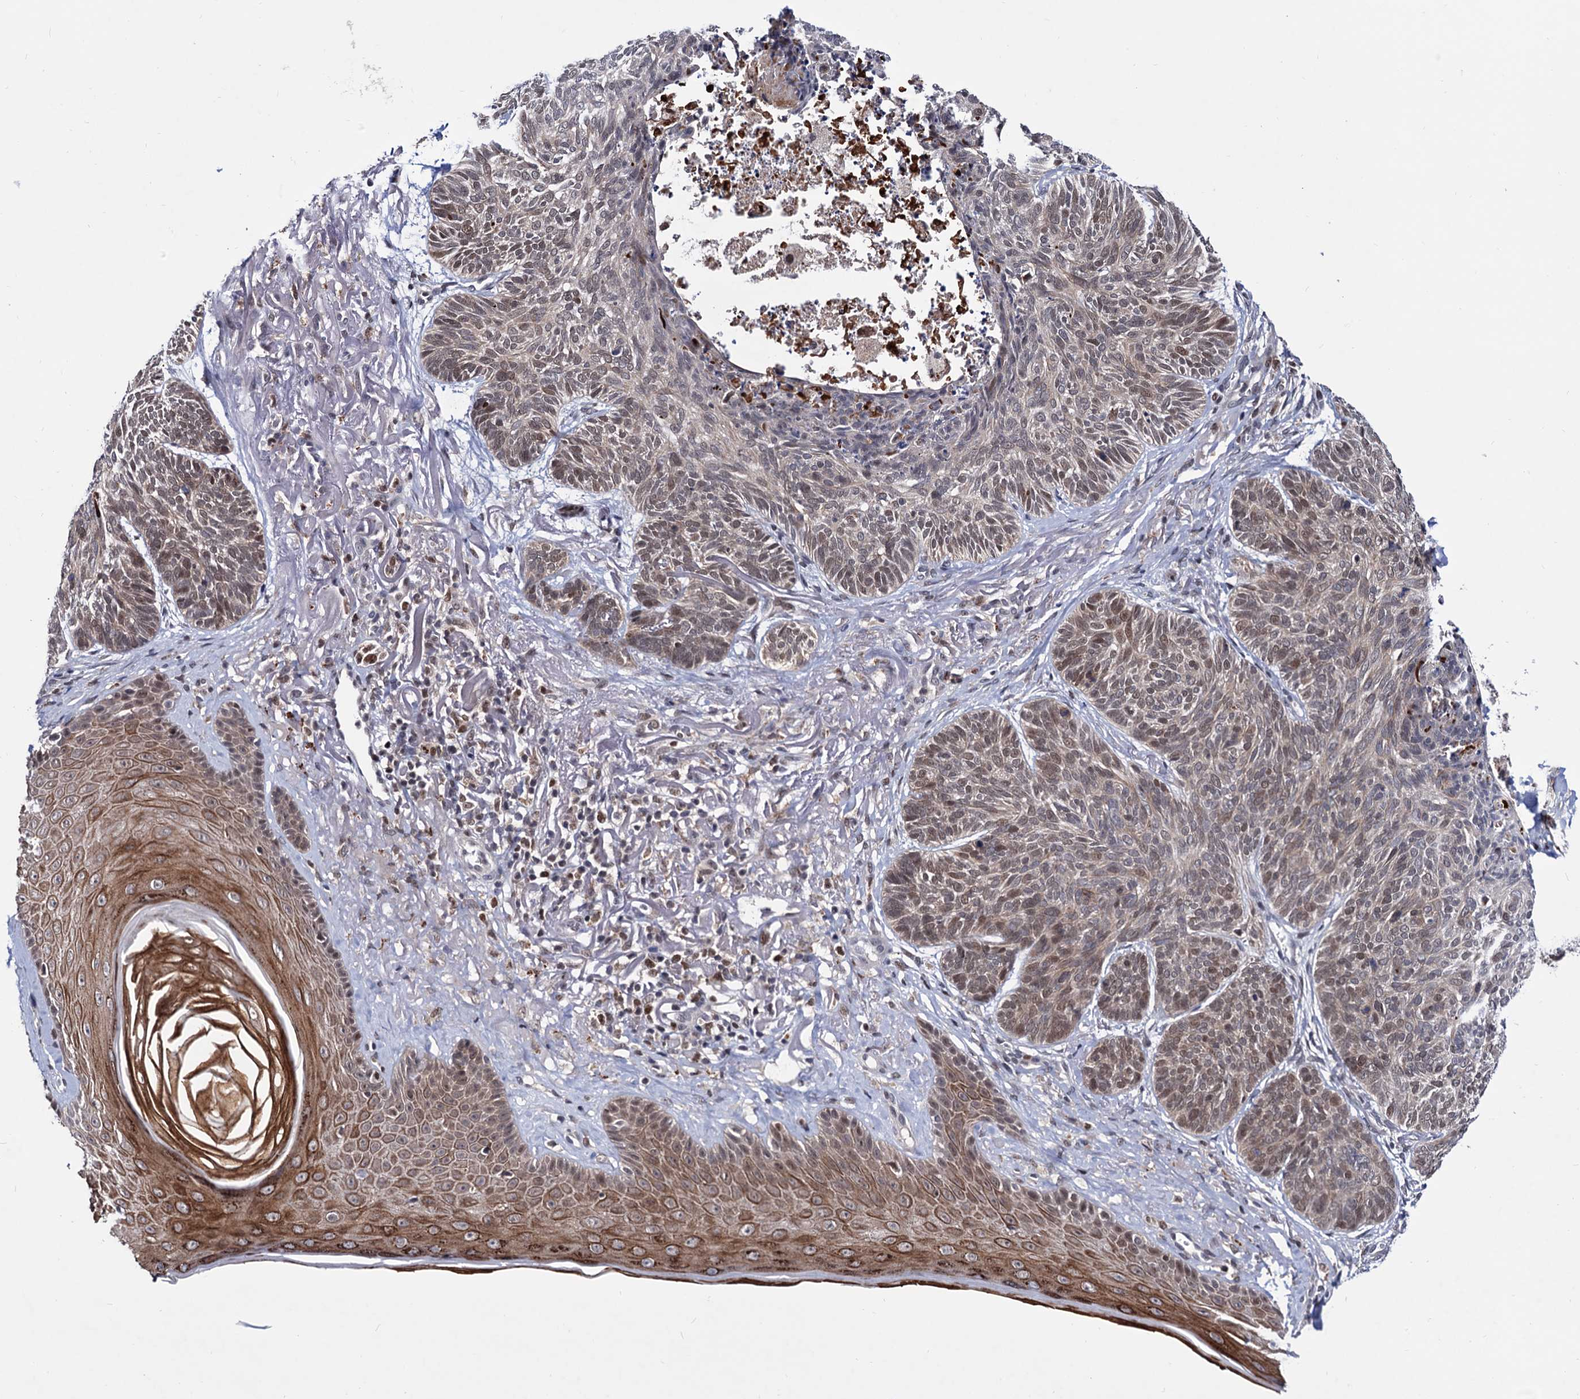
{"staining": {"intensity": "weak", "quantity": "25%-75%", "location": "nuclear"}, "tissue": "skin cancer", "cell_type": "Tumor cells", "image_type": "cancer", "snomed": [{"axis": "morphology", "description": "Normal tissue, NOS"}, {"axis": "morphology", "description": "Basal cell carcinoma"}, {"axis": "topography", "description": "Skin"}], "caption": "High-magnification brightfield microscopy of skin cancer stained with DAB (3,3'-diaminobenzidine) (brown) and counterstained with hematoxylin (blue). tumor cells exhibit weak nuclear staining is present in approximately25%-75% of cells.", "gene": "RNASEH2B", "patient": {"sex": "male", "age": 66}}